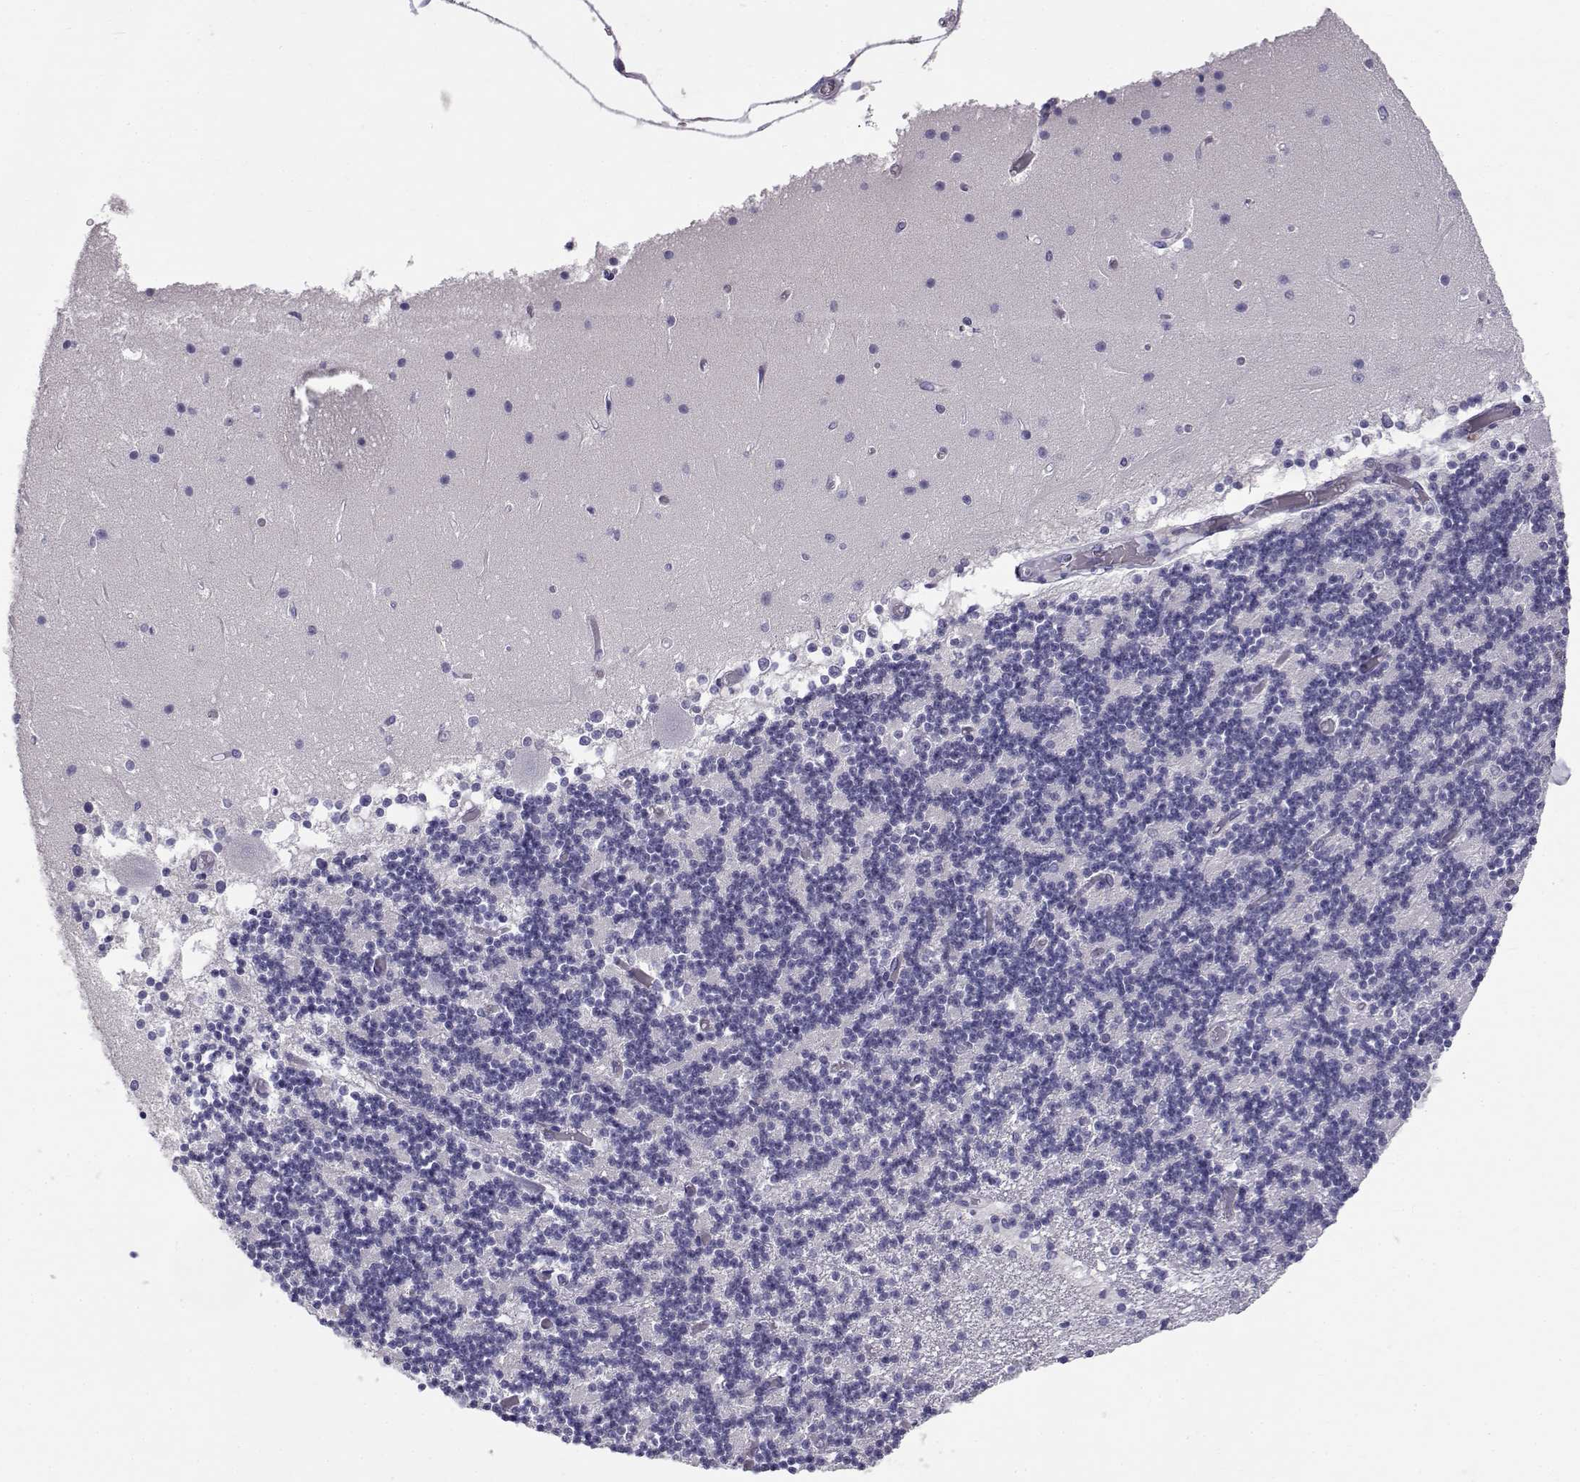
{"staining": {"intensity": "negative", "quantity": "none", "location": "none"}, "tissue": "cerebellum", "cell_type": "Cells in granular layer", "image_type": "normal", "snomed": [{"axis": "morphology", "description": "Normal tissue, NOS"}, {"axis": "topography", "description": "Cerebellum"}], "caption": "Immunohistochemistry (IHC) of unremarkable human cerebellum reveals no staining in cells in granular layer. (DAB immunohistochemistry with hematoxylin counter stain).", "gene": "RNASE12", "patient": {"sex": "female", "age": 28}}